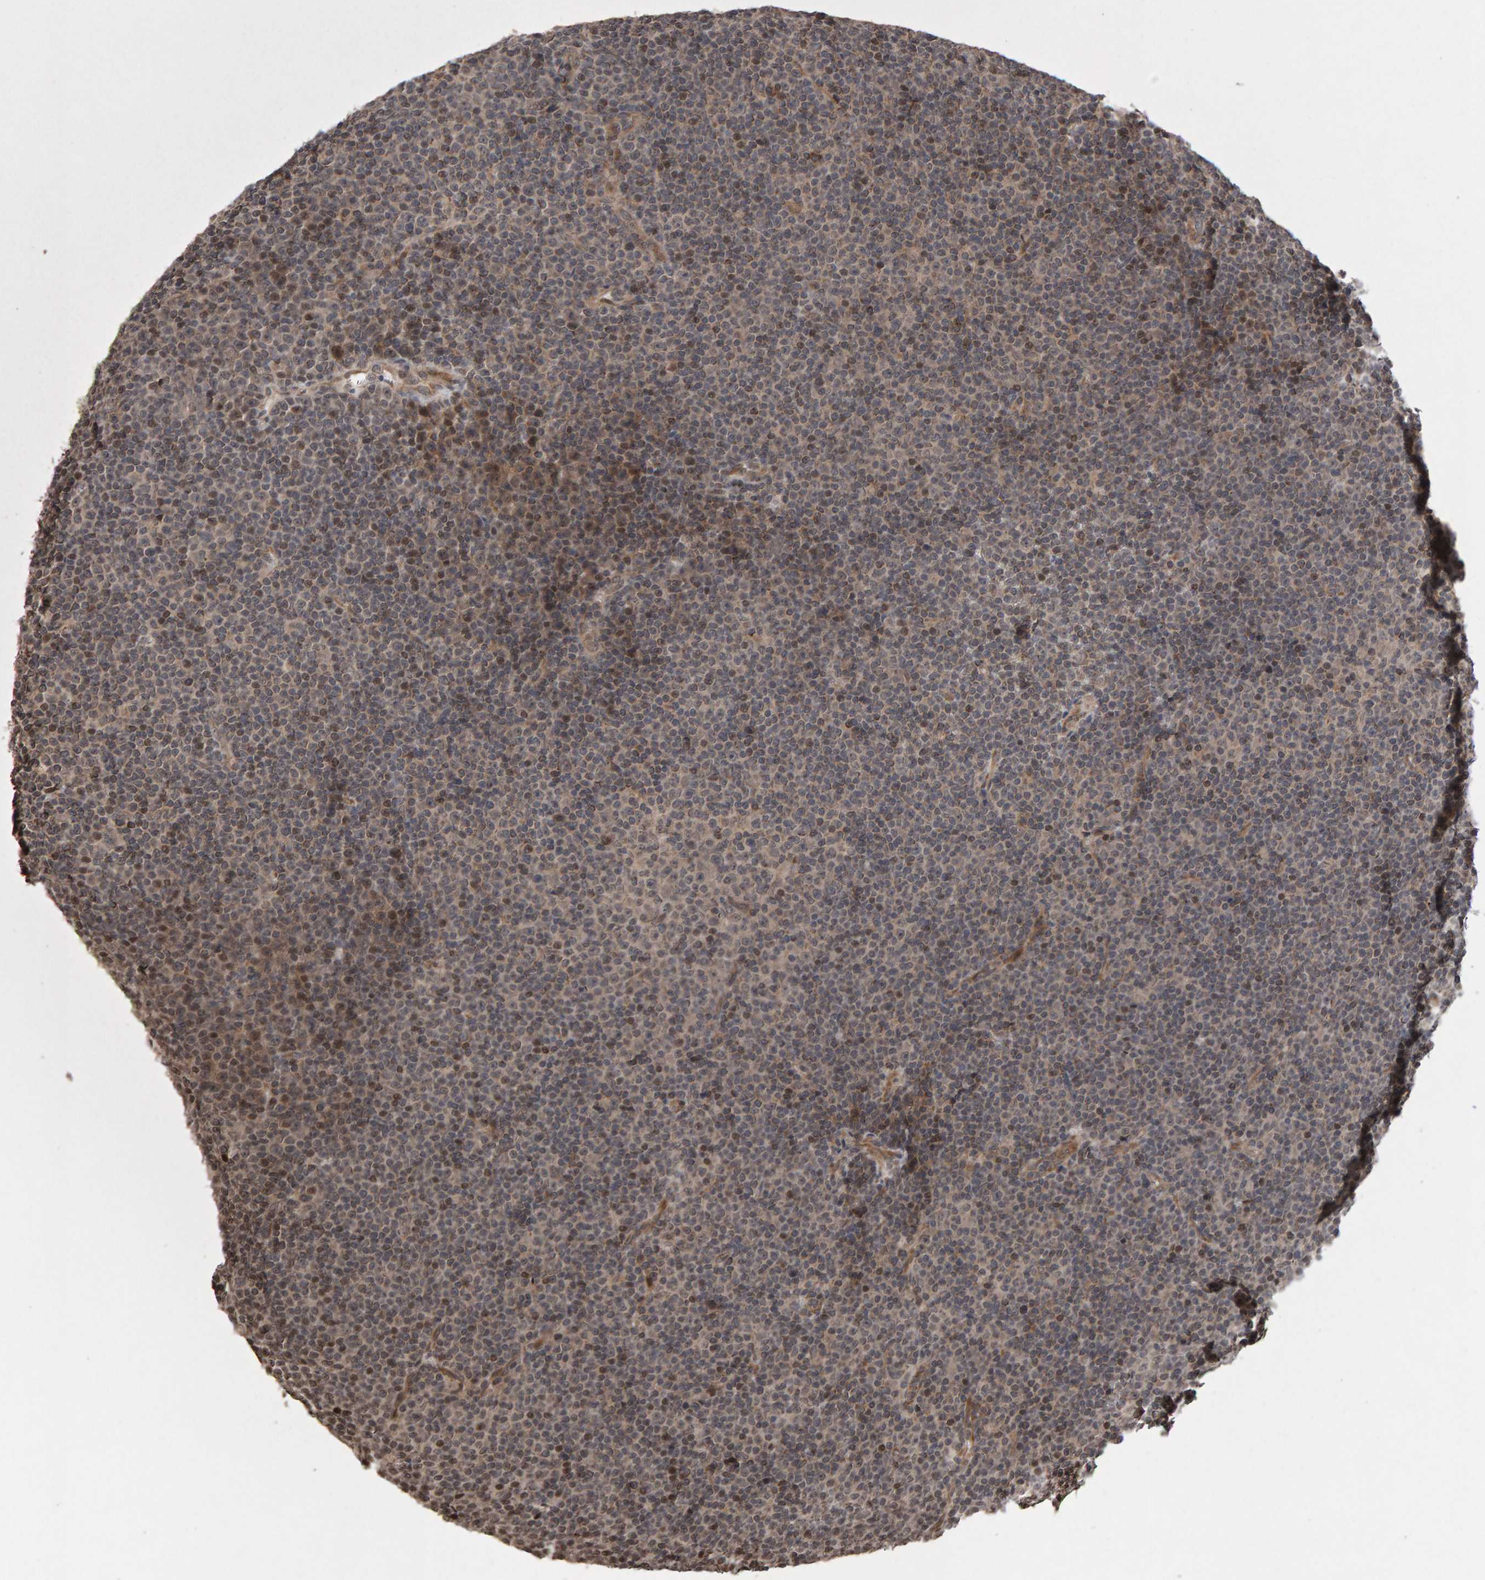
{"staining": {"intensity": "weak", "quantity": ">75%", "location": "cytoplasmic/membranous"}, "tissue": "lymphoma", "cell_type": "Tumor cells", "image_type": "cancer", "snomed": [{"axis": "morphology", "description": "Malignant lymphoma, non-Hodgkin's type, Low grade"}, {"axis": "topography", "description": "Lymph node"}], "caption": "DAB immunohistochemical staining of human lymphoma shows weak cytoplasmic/membranous protein positivity in approximately >75% of tumor cells.", "gene": "PECR", "patient": {"sex": "female", "age": 67}}